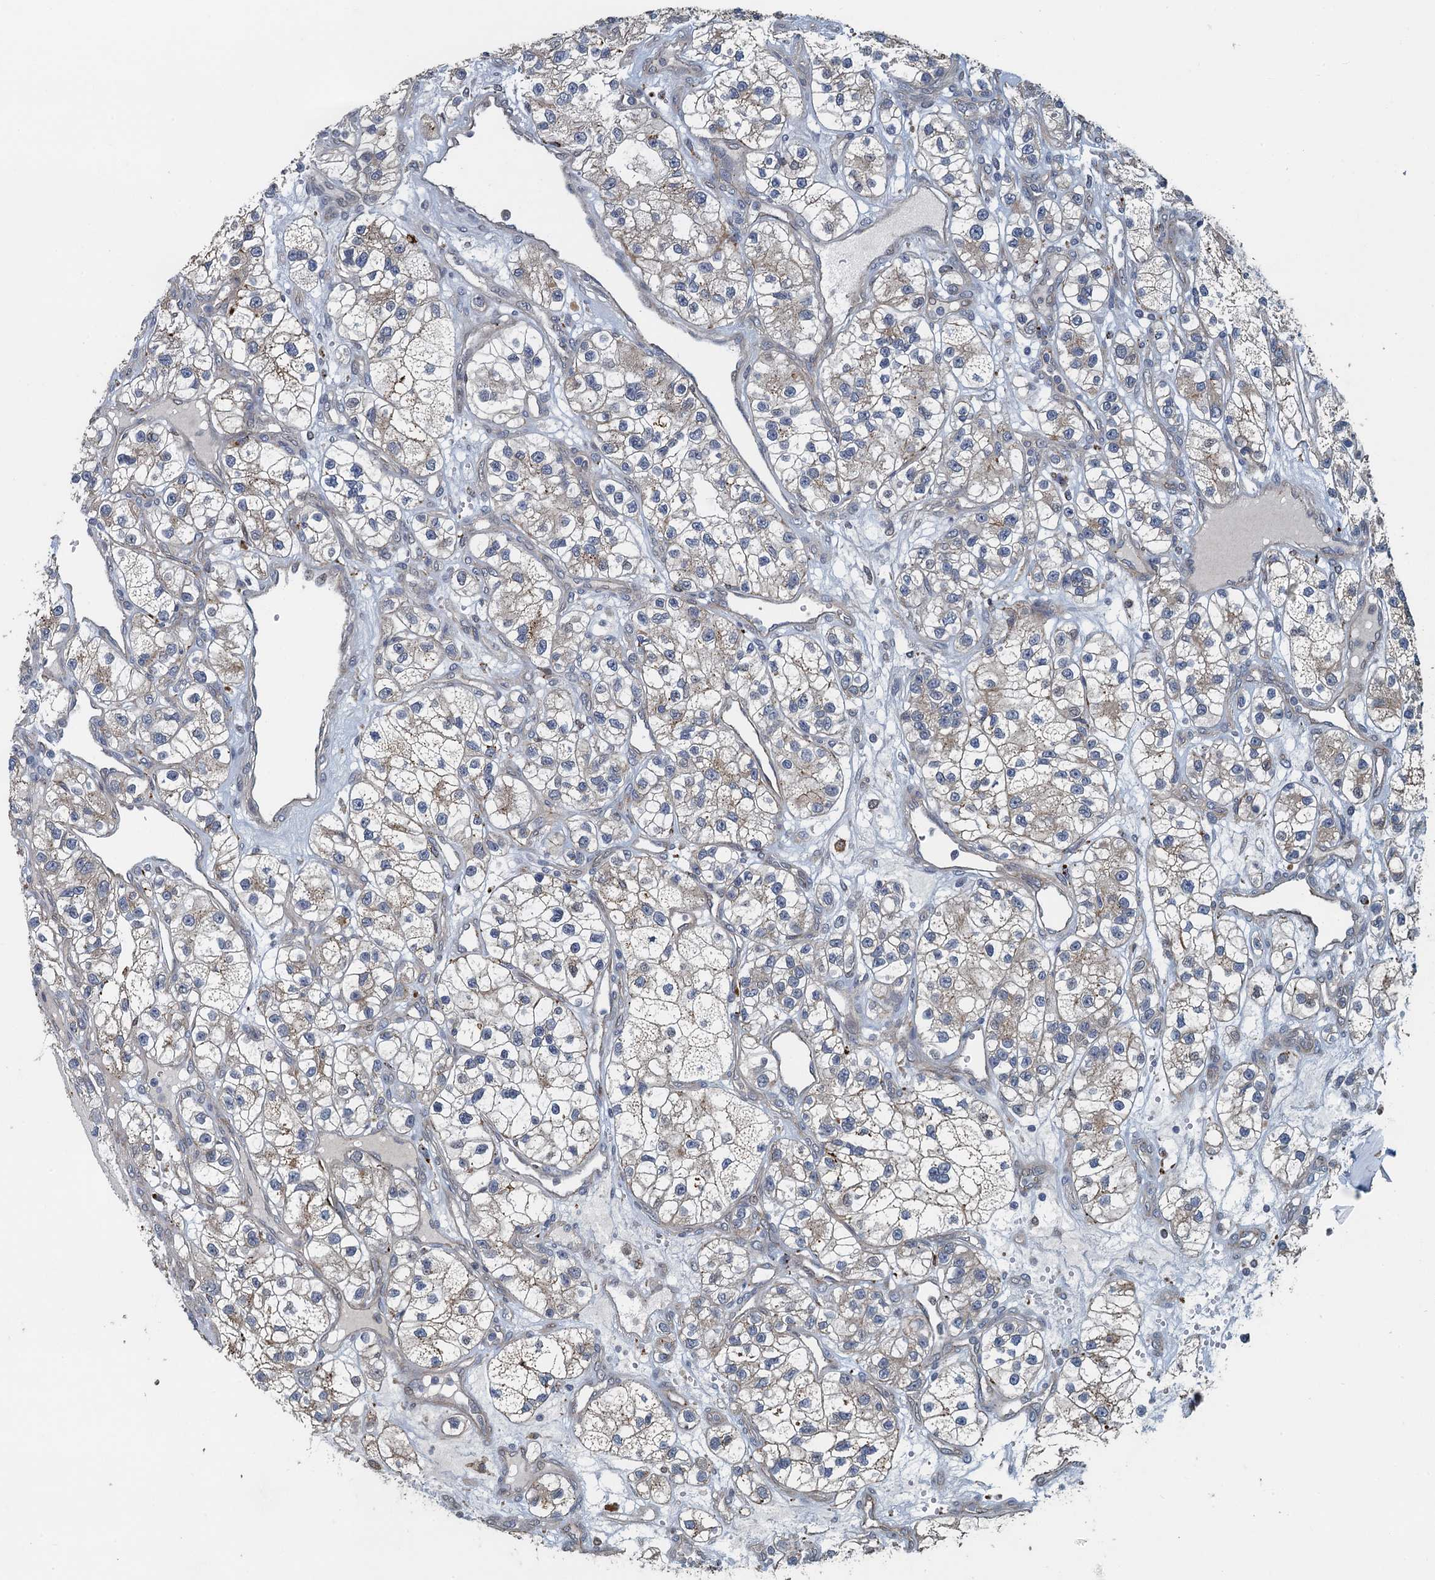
{"staining": {"intensity": "weak", "quantity": "<25%", "location": "cytoplasmic/membranous"}, "tissue": "renal cancer", "cell_type": "Tumor cells", "image_type": "cancer", "snomed": [{"axis": "morphology", "description": "Adenocarcinoma, NOS"}, {"axis": "topography", "description": "Kidney"}], "caption": "Adenocarcinoma (renal) stained for a protein using immunohistochemistry reveals no staining tumor cells.", "gene": "AGRN", "patient": {"sex": "female", "age": 57}}